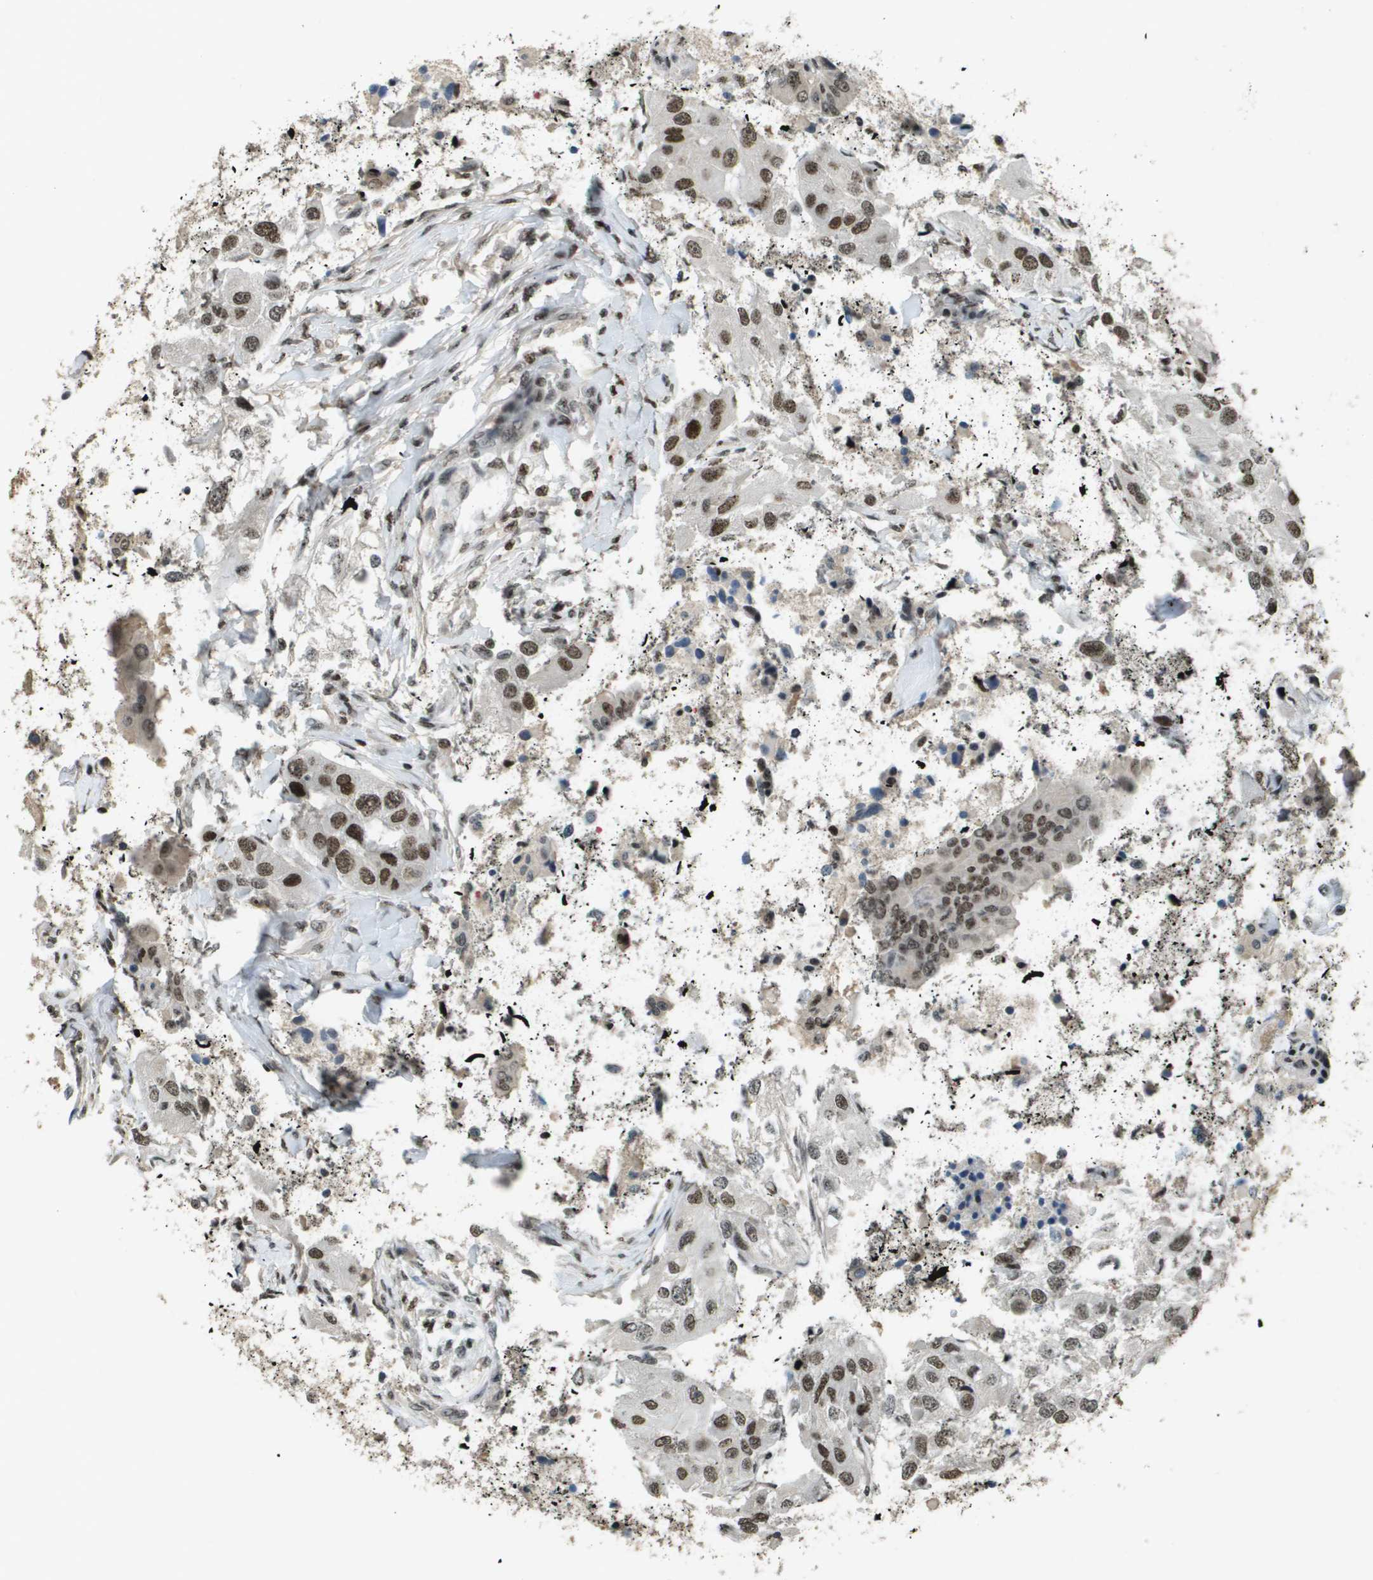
{"staining": {"intensity": "moderate", "quantity": "25%-75%", "location": "nuclear"}, "tissue": "glioma", "cell_type": "Tumor cells", "image_type": "cancer", "snomed": [{"axis": "morphology", "description": "Glioma, malignant, High grade"}, {"axis": "topography", "description": "Cerebral cortex"}], "caption": "Glioma stained with a protein marker shows moderate staining in tumor cells.", "gene": "SP100", "patient": {"sex": "female", "age": 36}}